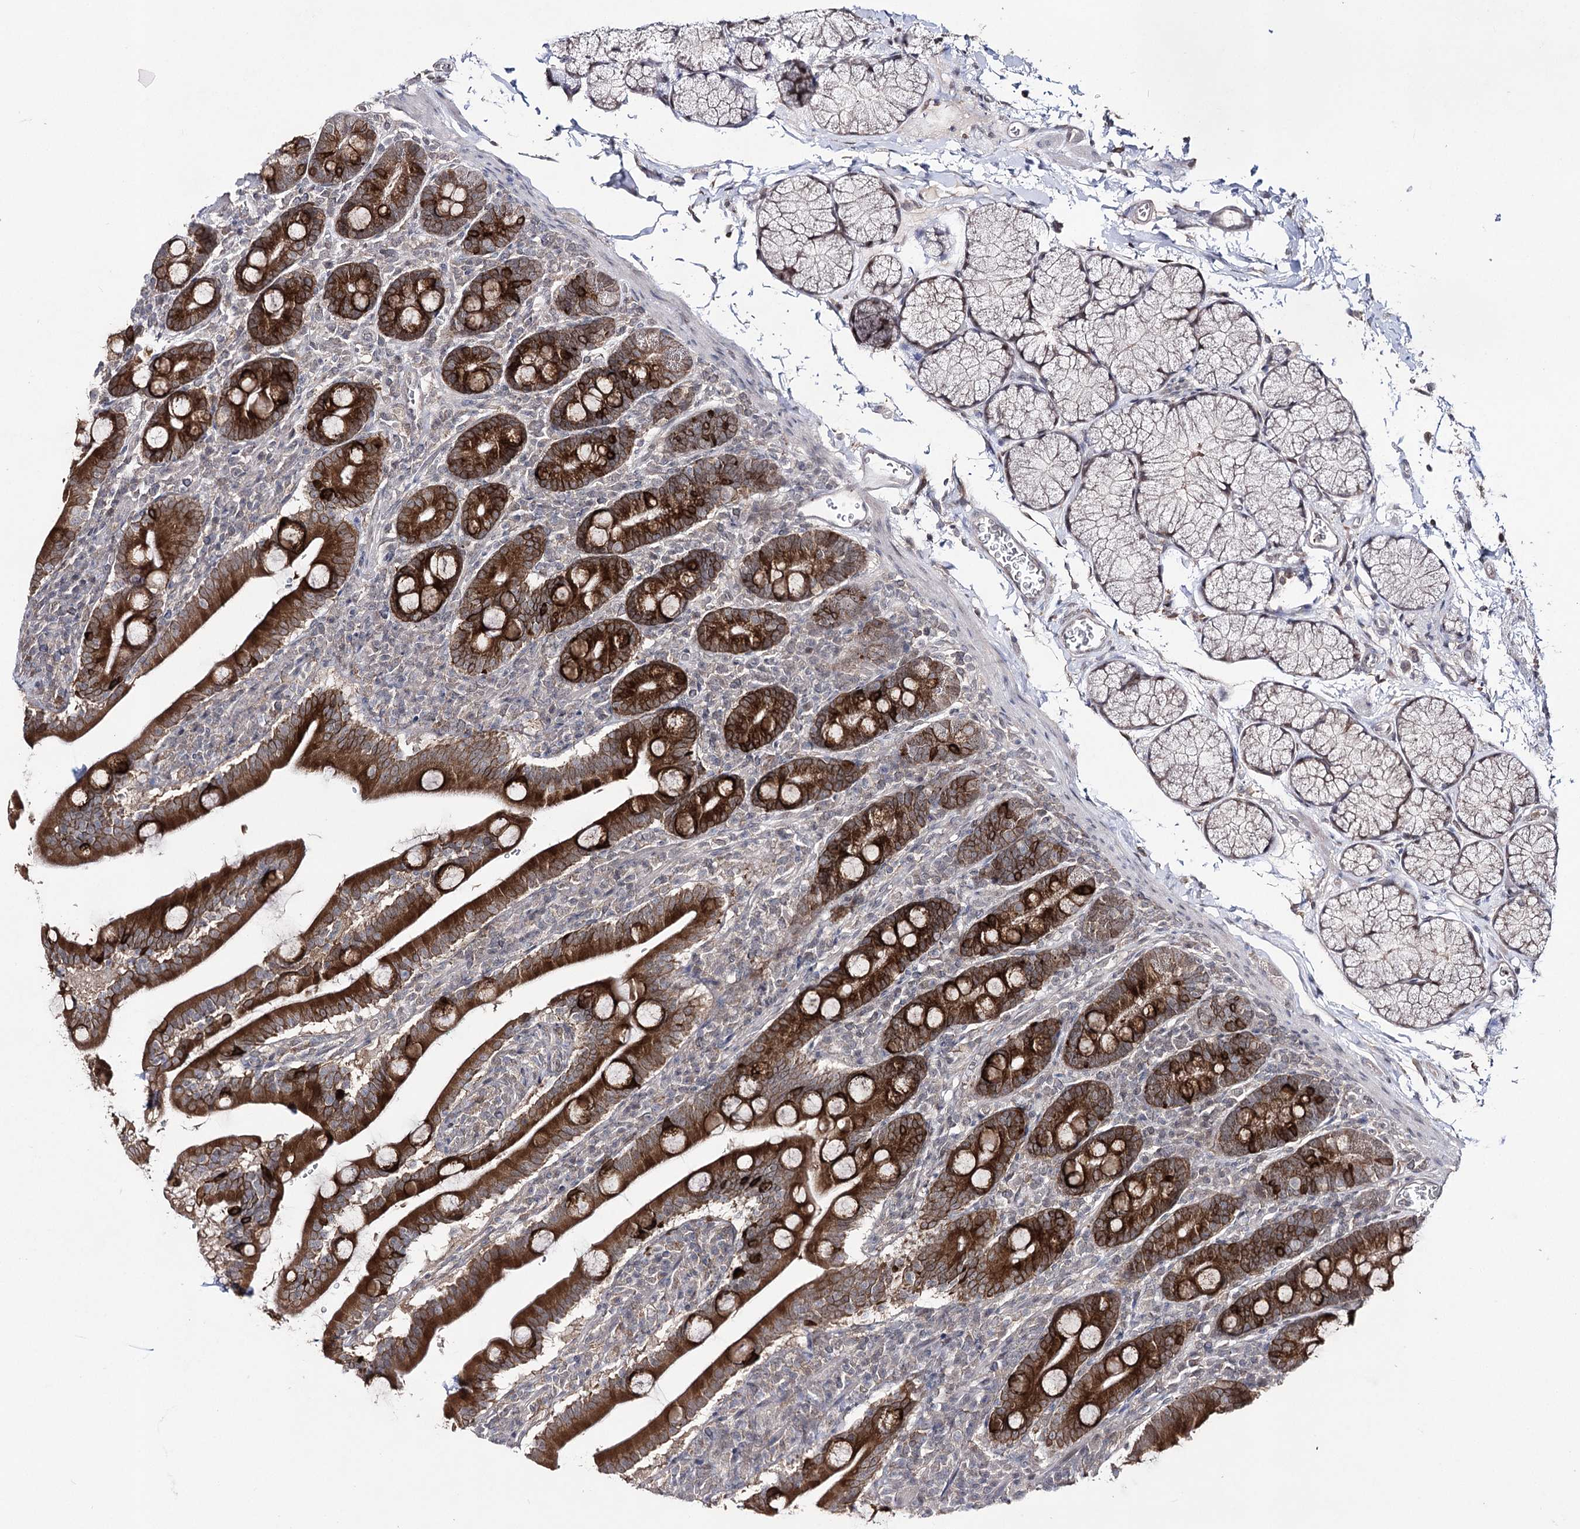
{"staining": {"intensity": "strong", "quantity": ">75%", "location": "cytoplasmic/membranous"}, "tissue": "duodenum", "cell_type": "Glandular cells", "image_type": "normal", "snomed": [{"axis": "morphology", "description": "Normal tissue, NOS"}, {"axis": "topography", "description": "Duodenum"}], "caption": "Immunohistochemical staining of unremarkable duodenum demonstrates >75% levels of strong cytoplasmic/membranous protein expression in about >75% of glandular cells.", "gene": "HSD11B2", "patient": {"sex": "male", "age": 35}}